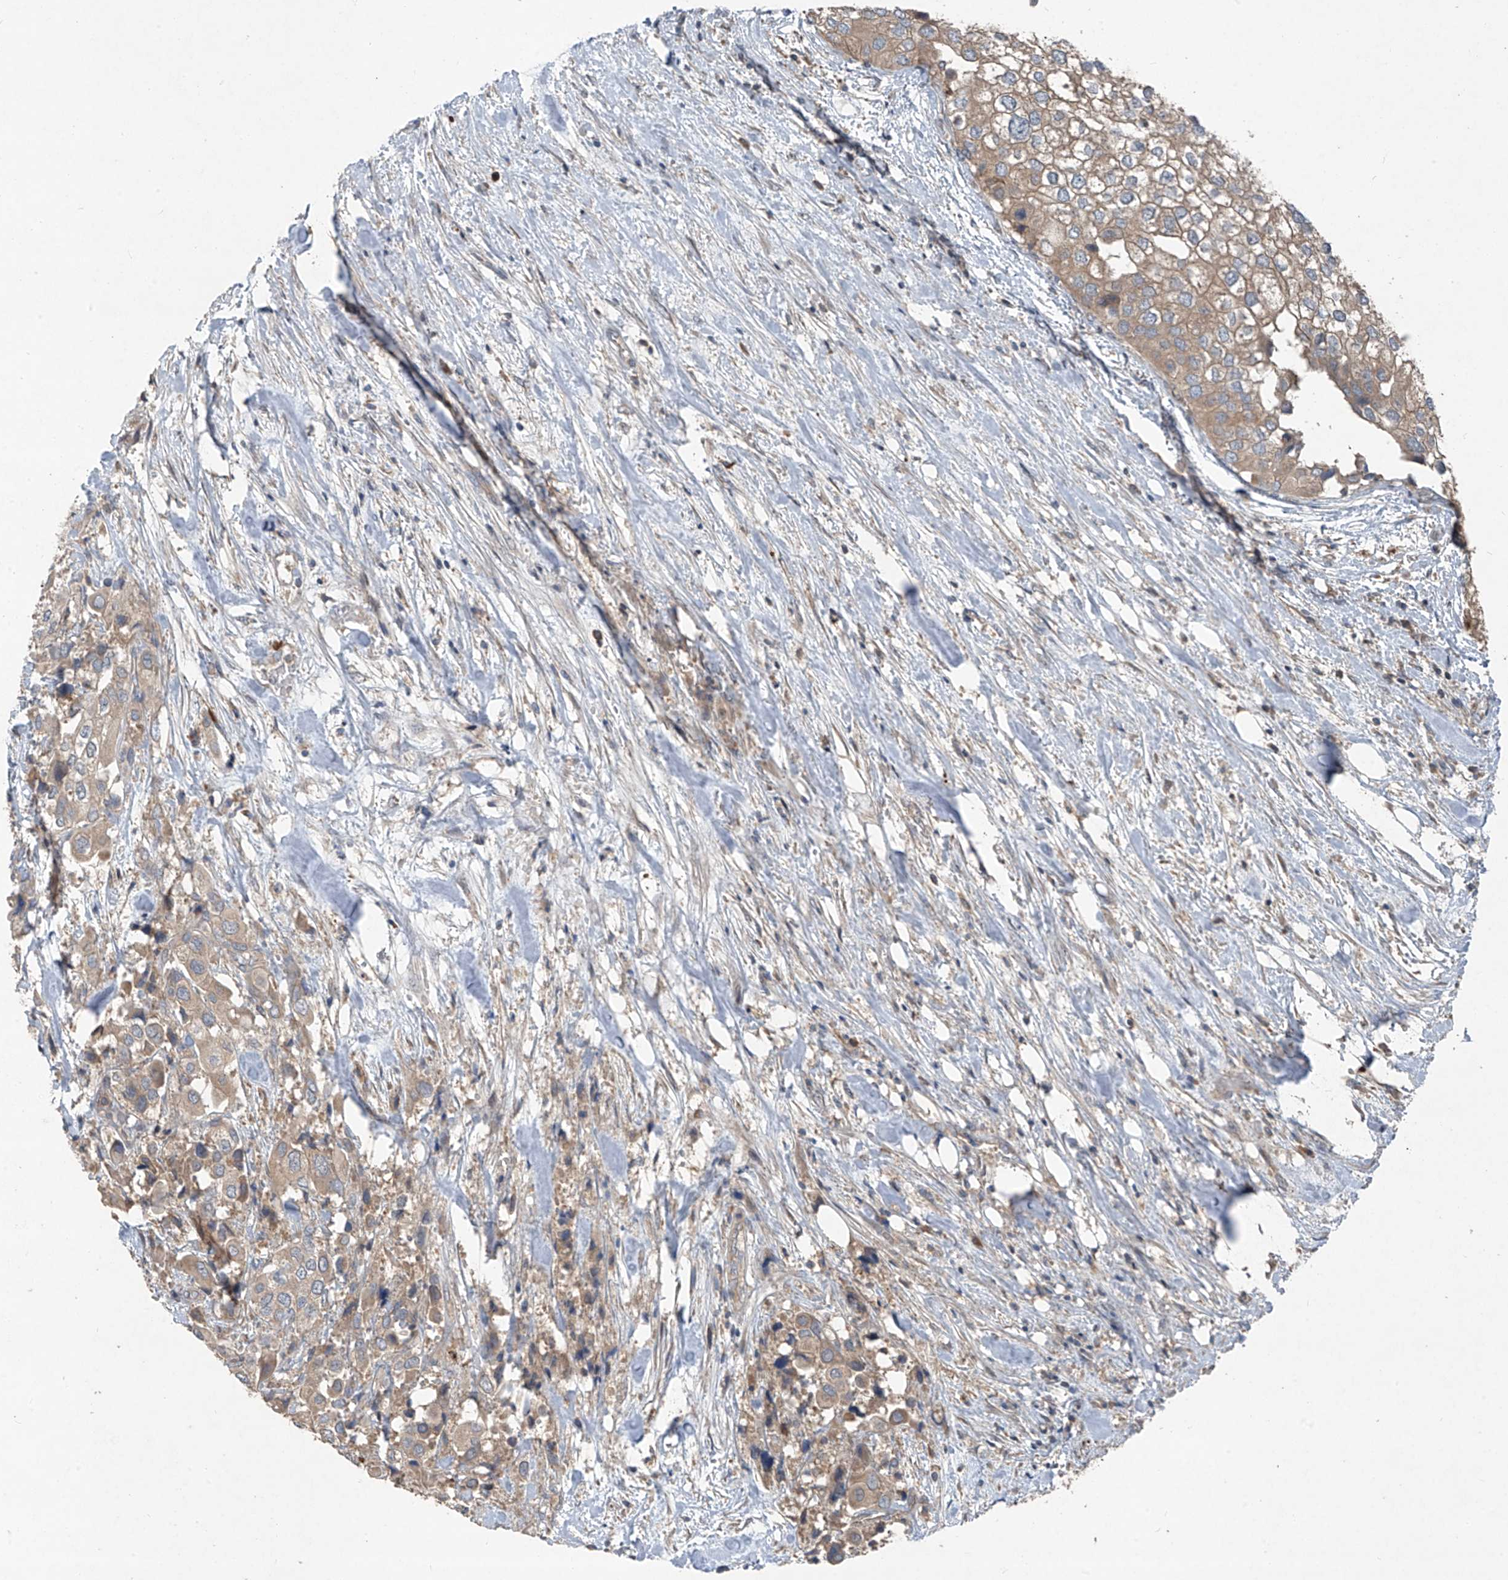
{"staining": {"intensity": "weak", "quantity": ">75%", "location": "cytoplasmic/membranous"}, "tissue": "urothelial cancer", "cell_type": "Tumor cells", "image_type": "cancer", "snomed": [{"axis": "morphology", "description": "Urothelial carcinoma, High grade"}, {"axis": "topography", "description": "Urinary bladder"}], "caption": "This is an image of IHC staining of high-grade urothelial carcinoma, which shows weak staining in the cytoplasmic/membranous of tumor cells.", "gene": "FOXRED2", "patient": {"sex": "male", "age": 64}}